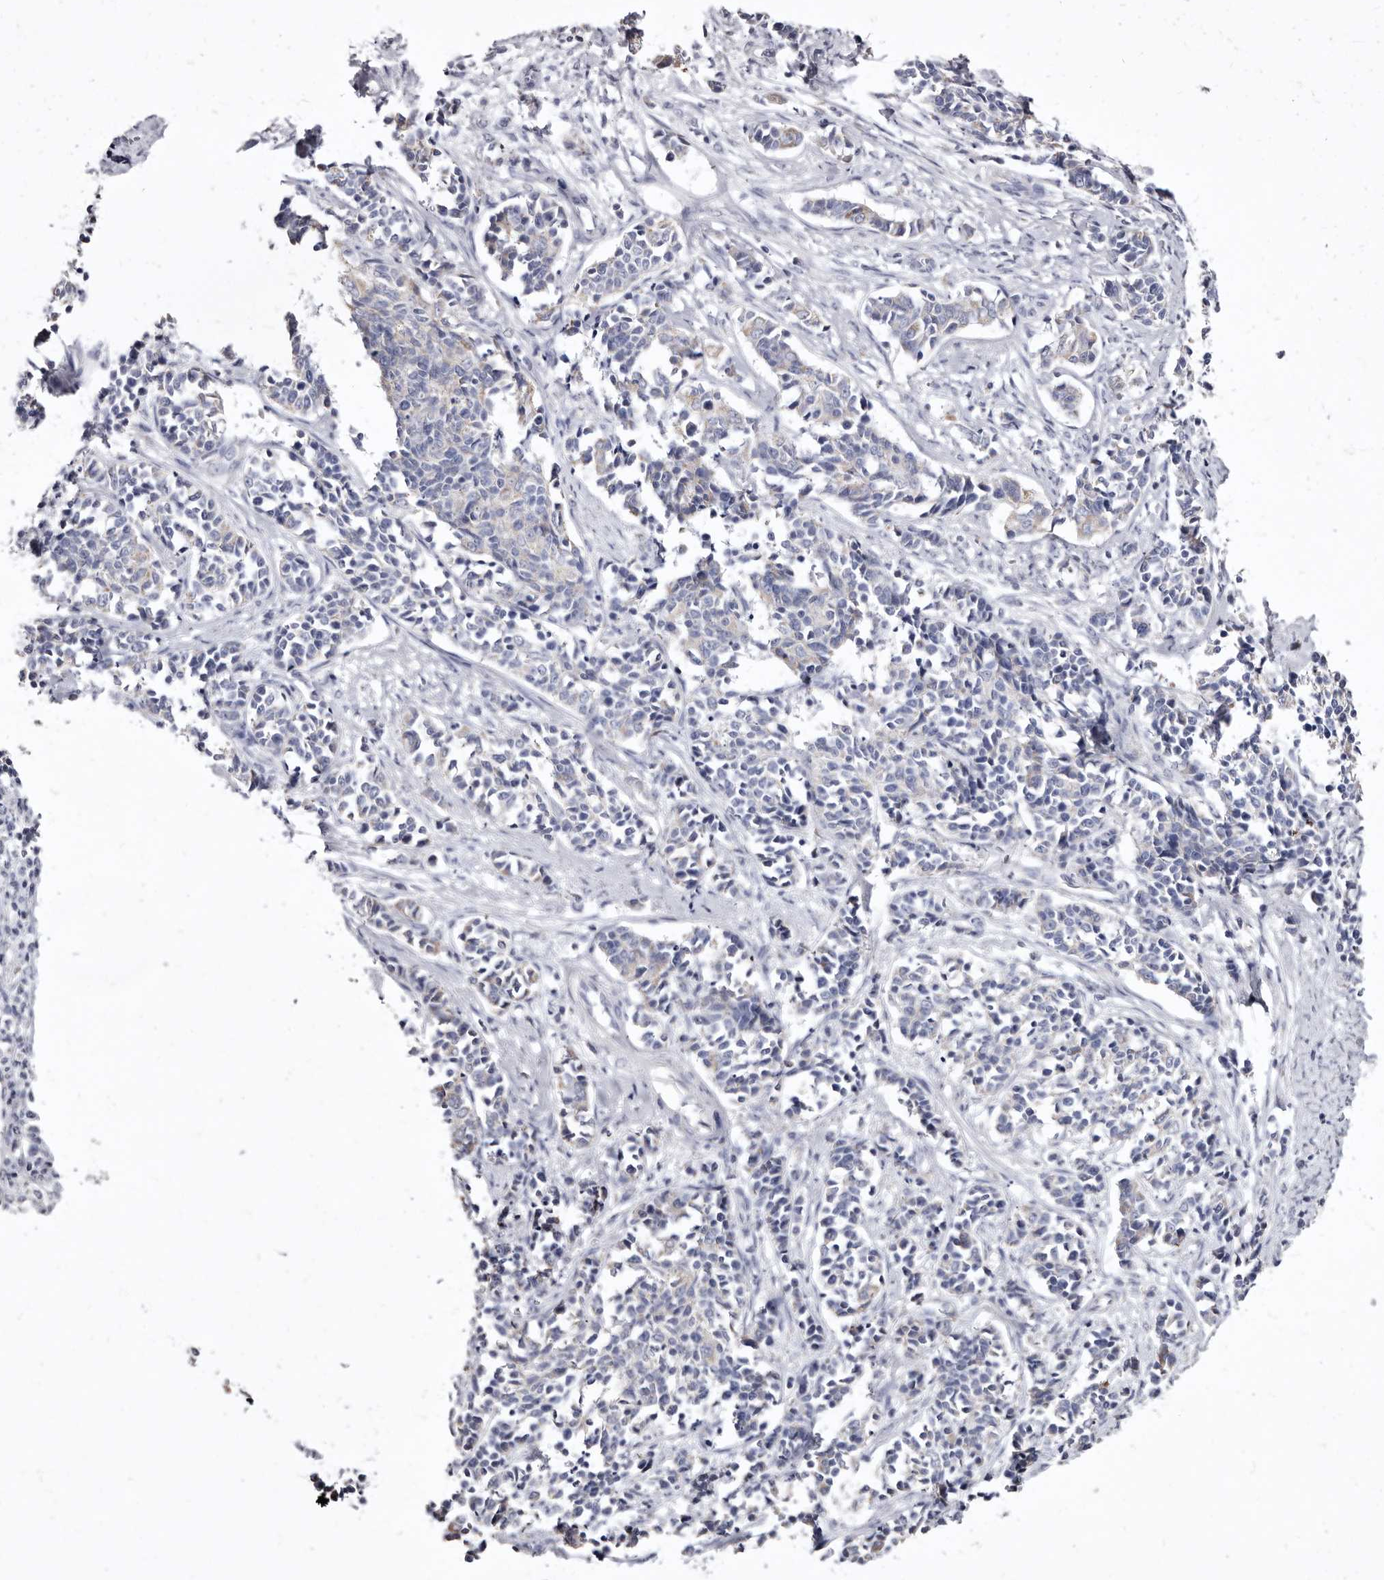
{"staining": {"intensity": "negative", "quantity": "none", "location": "none"}, "tissue": "cervical cancer", "cell_type": "Tumor cells", "image_type": "cancer", "snomed": [{"axis": "morphology", "description": "Normal tissue, NOS"}, {"axis": "morphology", "description": "Squamous cell carcinoma, NOS"}, {"axis": "topography", "description": "Cervix"}], "caption": "Human cervical cancer stained for a protein using IHC exhibits no expression in tumor cells.", "gene": "CYP2E1", "patient": {"sex": "female", "age": 35}}